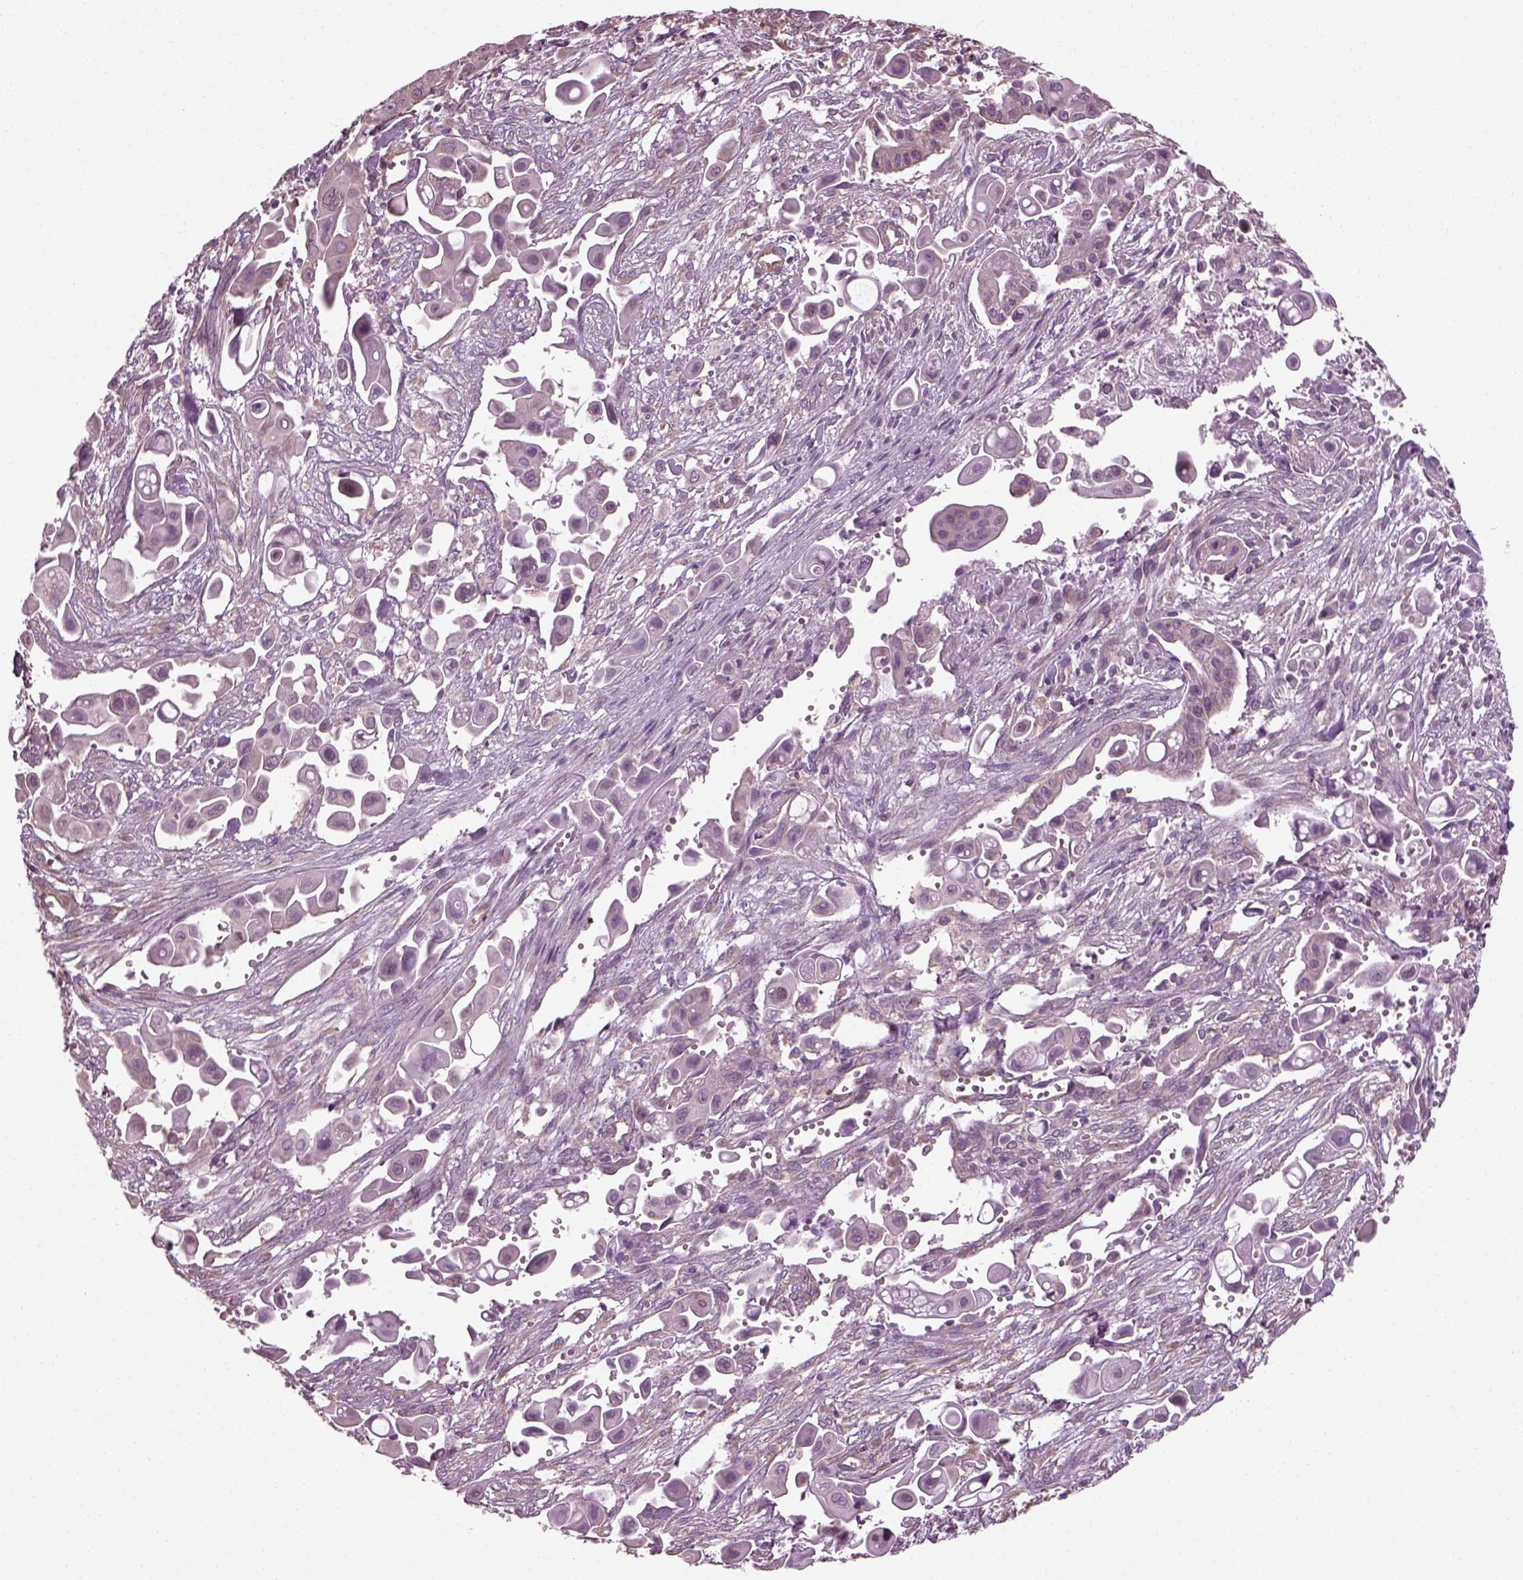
{"staining": {"intensity": "negative", "quantity": "none", "location": "none"}, "tissue": "pancreatic cancer", "cell_type": "Tumor cells", "image_type": "cancer", "snomed": [{"axis": "morphology", "description": "Adenocarcinoma, NOS"}, {"axis": "topography", "description": "Pancreas"}], "caption": "Tumor cells are negative for protein expression in human pancreatic cancer.", "gene": "CABP5", "patient": {"sex": "male", "age": 50}}